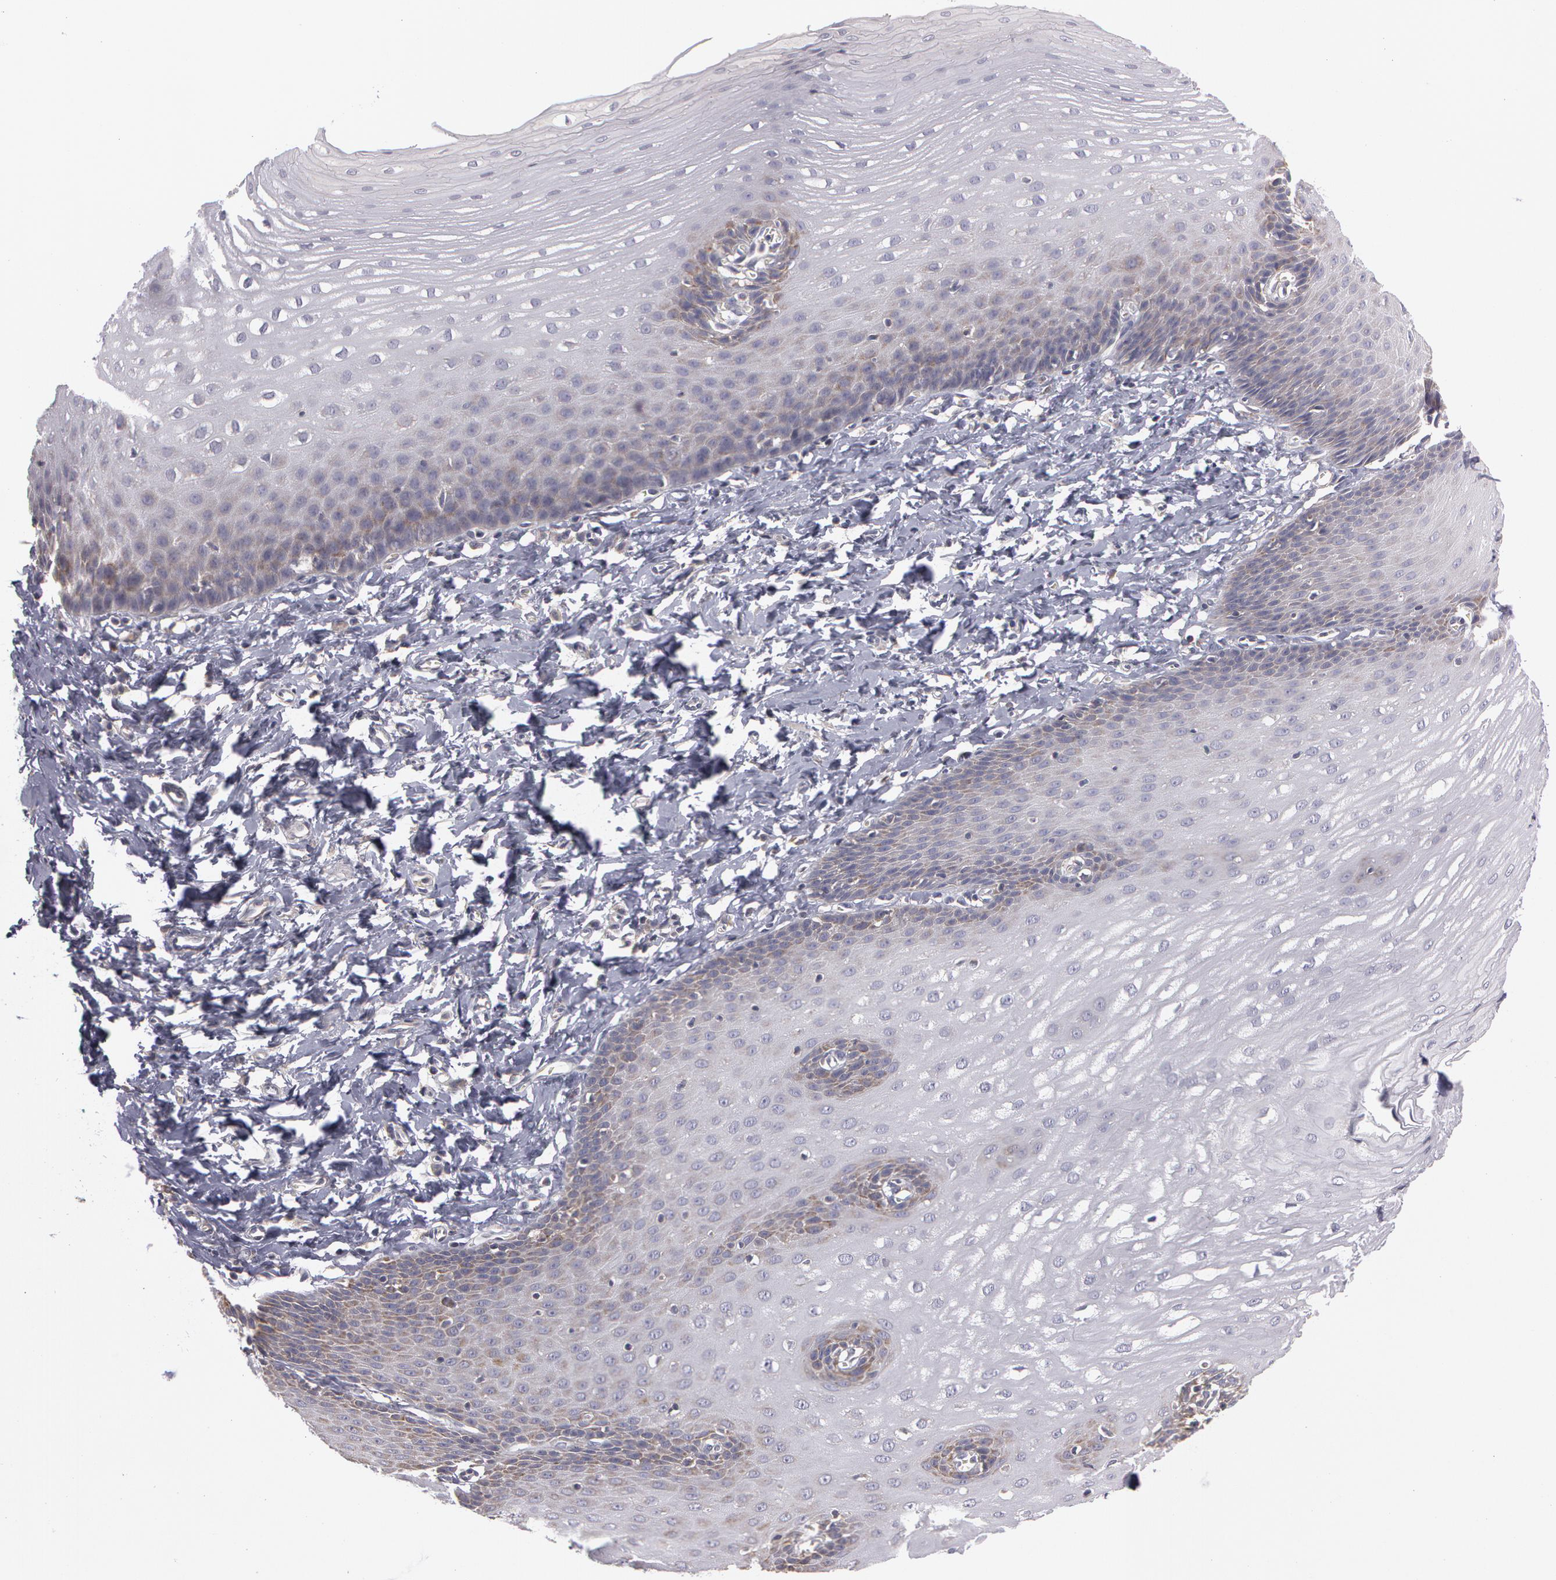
{"staining": {"intensity": "weak", "quantity": "<25%", "location": "cytoplasmic/membranous"}, "tissue": "esophagus", "cell_type": "Squamous epithelial cells", "image_type": "normal", "snomed": [{"axis": "morphology", "description": "Normal tissue, NOS"}, {"axis": "topography", "description": "Esophagus"}], "caption": "Normal esophagus was stained to show a protein in brown. There is no significant expression in squamous epithelial cells.", "gene": "NEK9", "patient": {"sex": "male", "age": 70}}